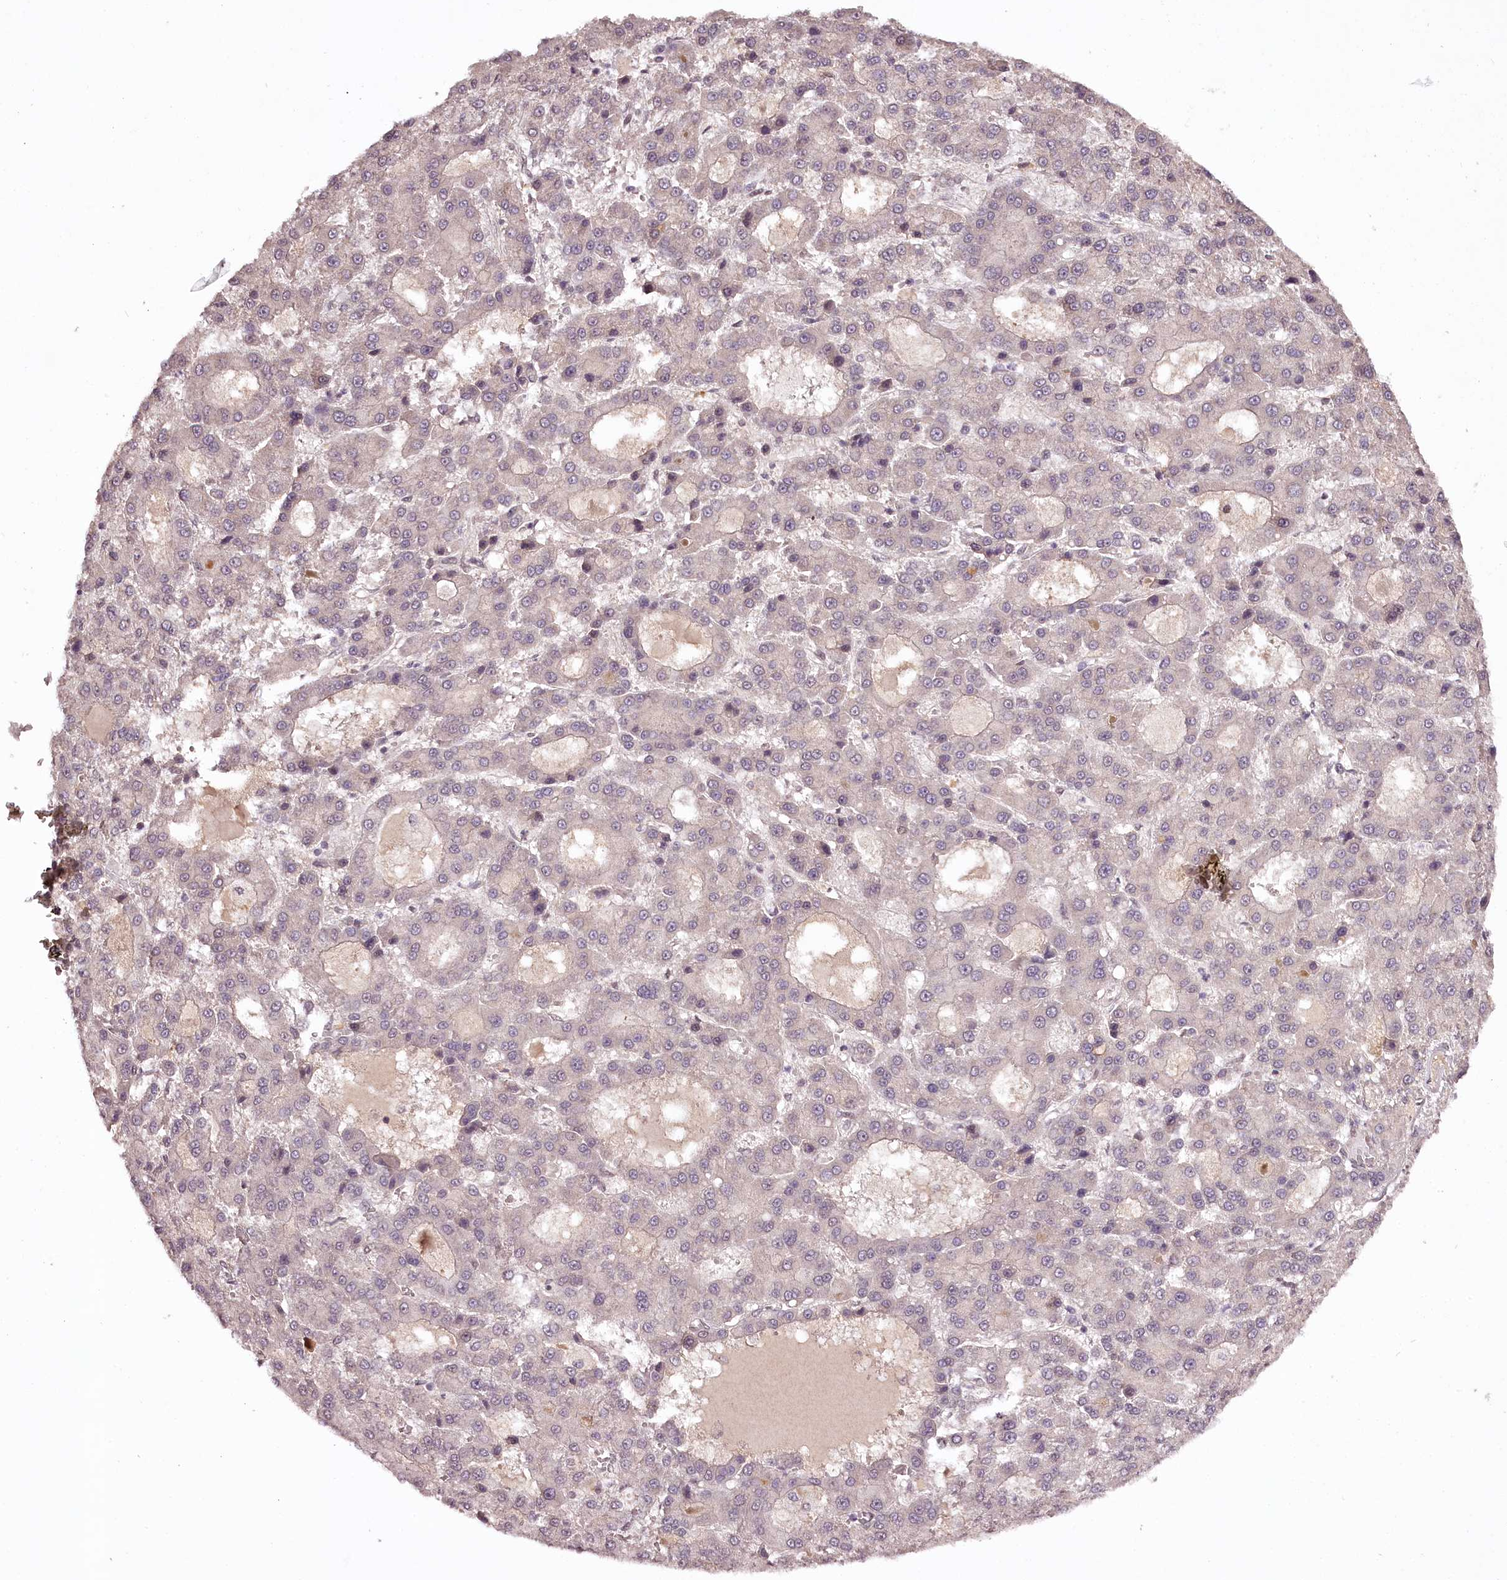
{"staining": {"intensity": "negative", "quantity": "none", "location": "none"}, "tissue": "liver cancer", "cell_type": "Tumor cells", "image_type": "cancer", "snomed": [{"axis": "morphology", "description": "Carcinoma, Hepatocellular, NOS"}, {"axis": "topography", "description": "Liver"}], "caption": "Hepatocellular carcinoma (liver) stained for a protein using IHC displays no expression tumor cells.", "gene": "TTC33", "patient": {"sex": "male", "age": 70}}